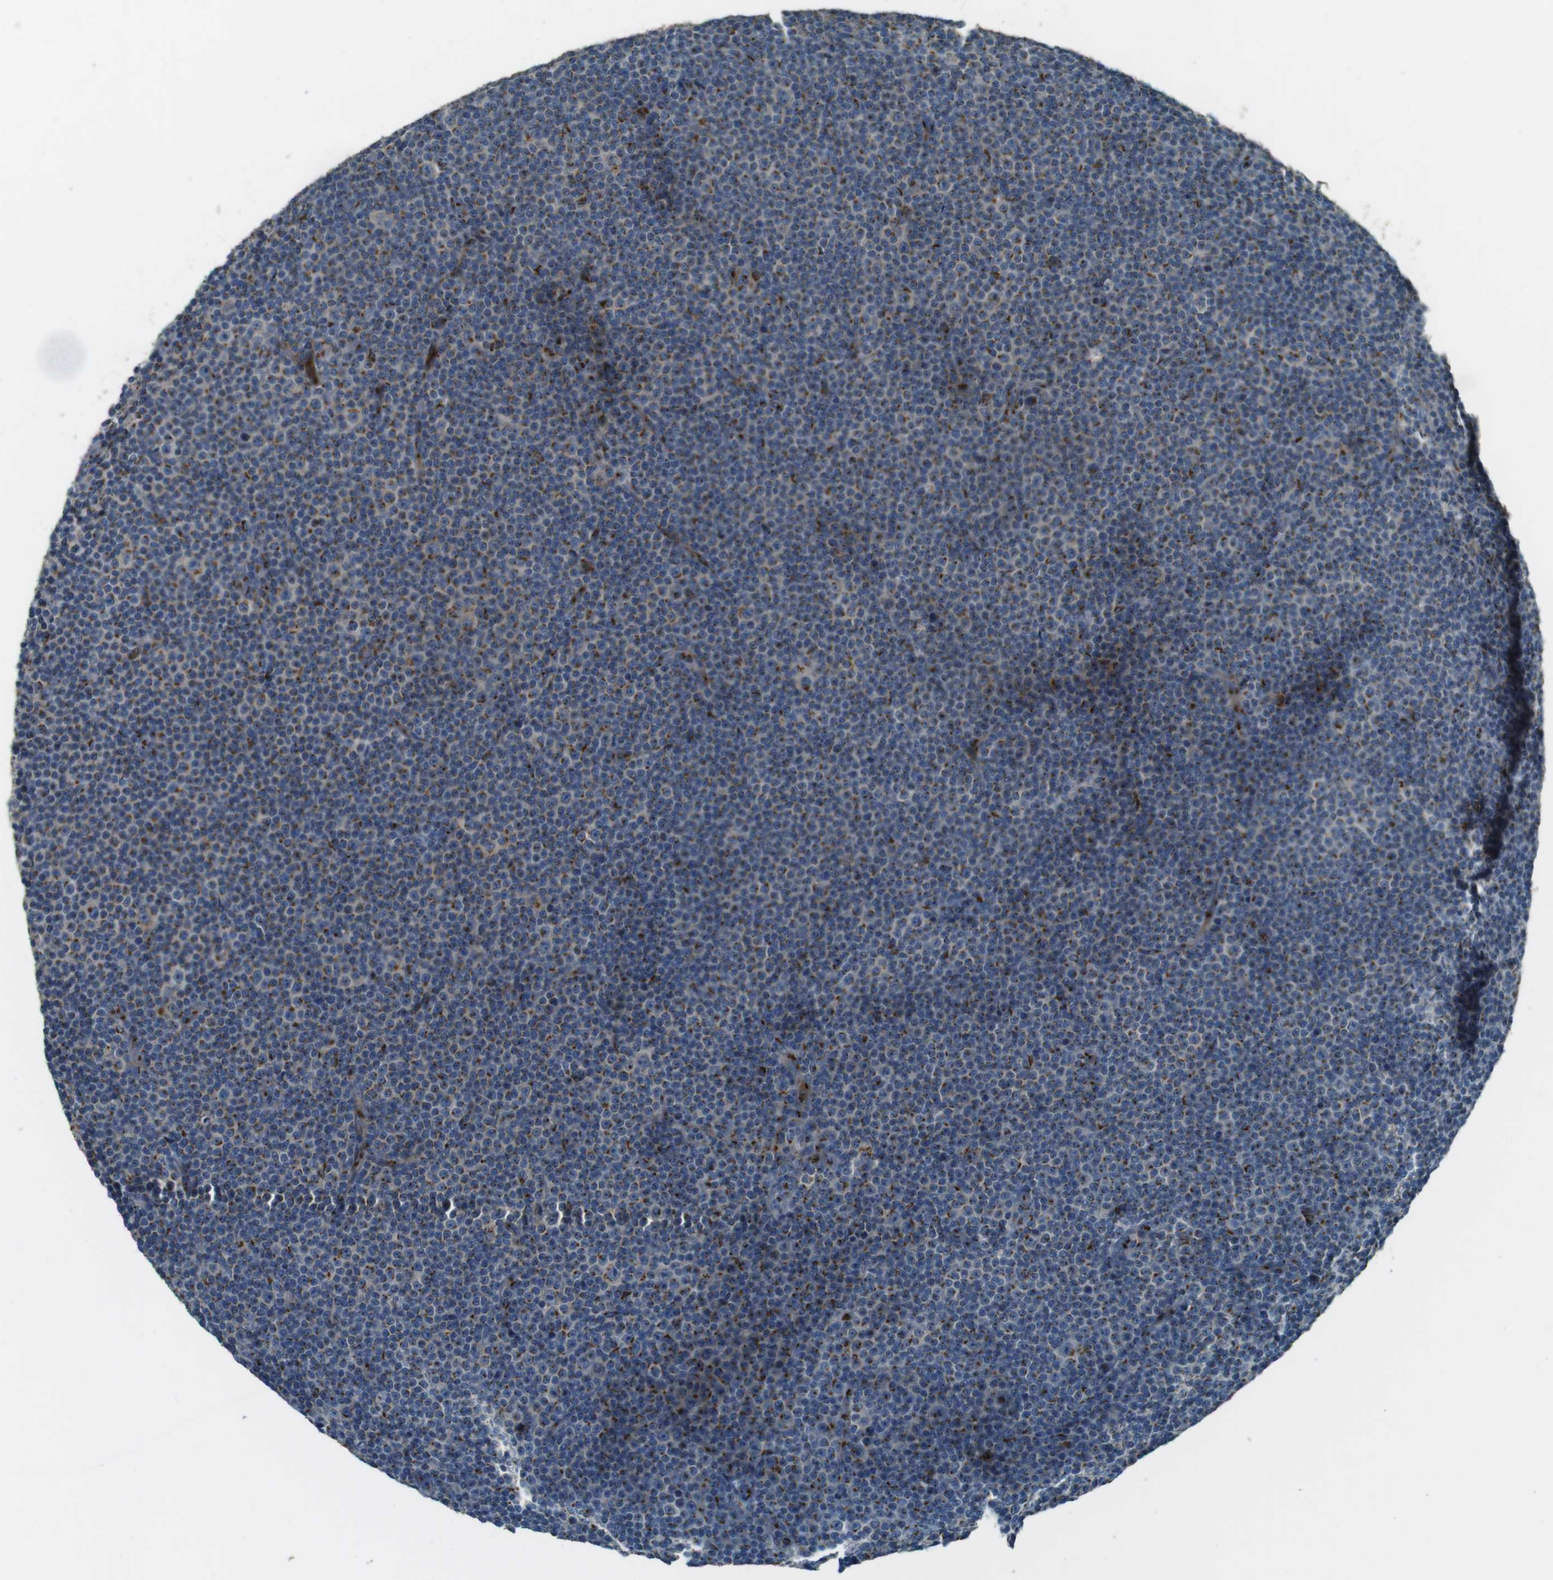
{"staining": {"intensity": "moderate", "quantity": "25%-75%", "location": "cytoplasmic/membranous"}, "tissue": "lymphoma", "cell_type": "Tumor cells", "image_type": "cancer", "snomed": [{"axis": "morphology", "description": "Malignant lymphoma, non-Hodgkin's type, Low grade"}, {"axis": "topography", "description": "Lymph node"}], "caption": "Protein staining by IHC demonstrates moderate cytoplasmic/membranous staining in approximately 25%-75% of tumor cells in lymphoma.", "gene": "TMEM115", "patient": {"sex": "female", "age": 67}}